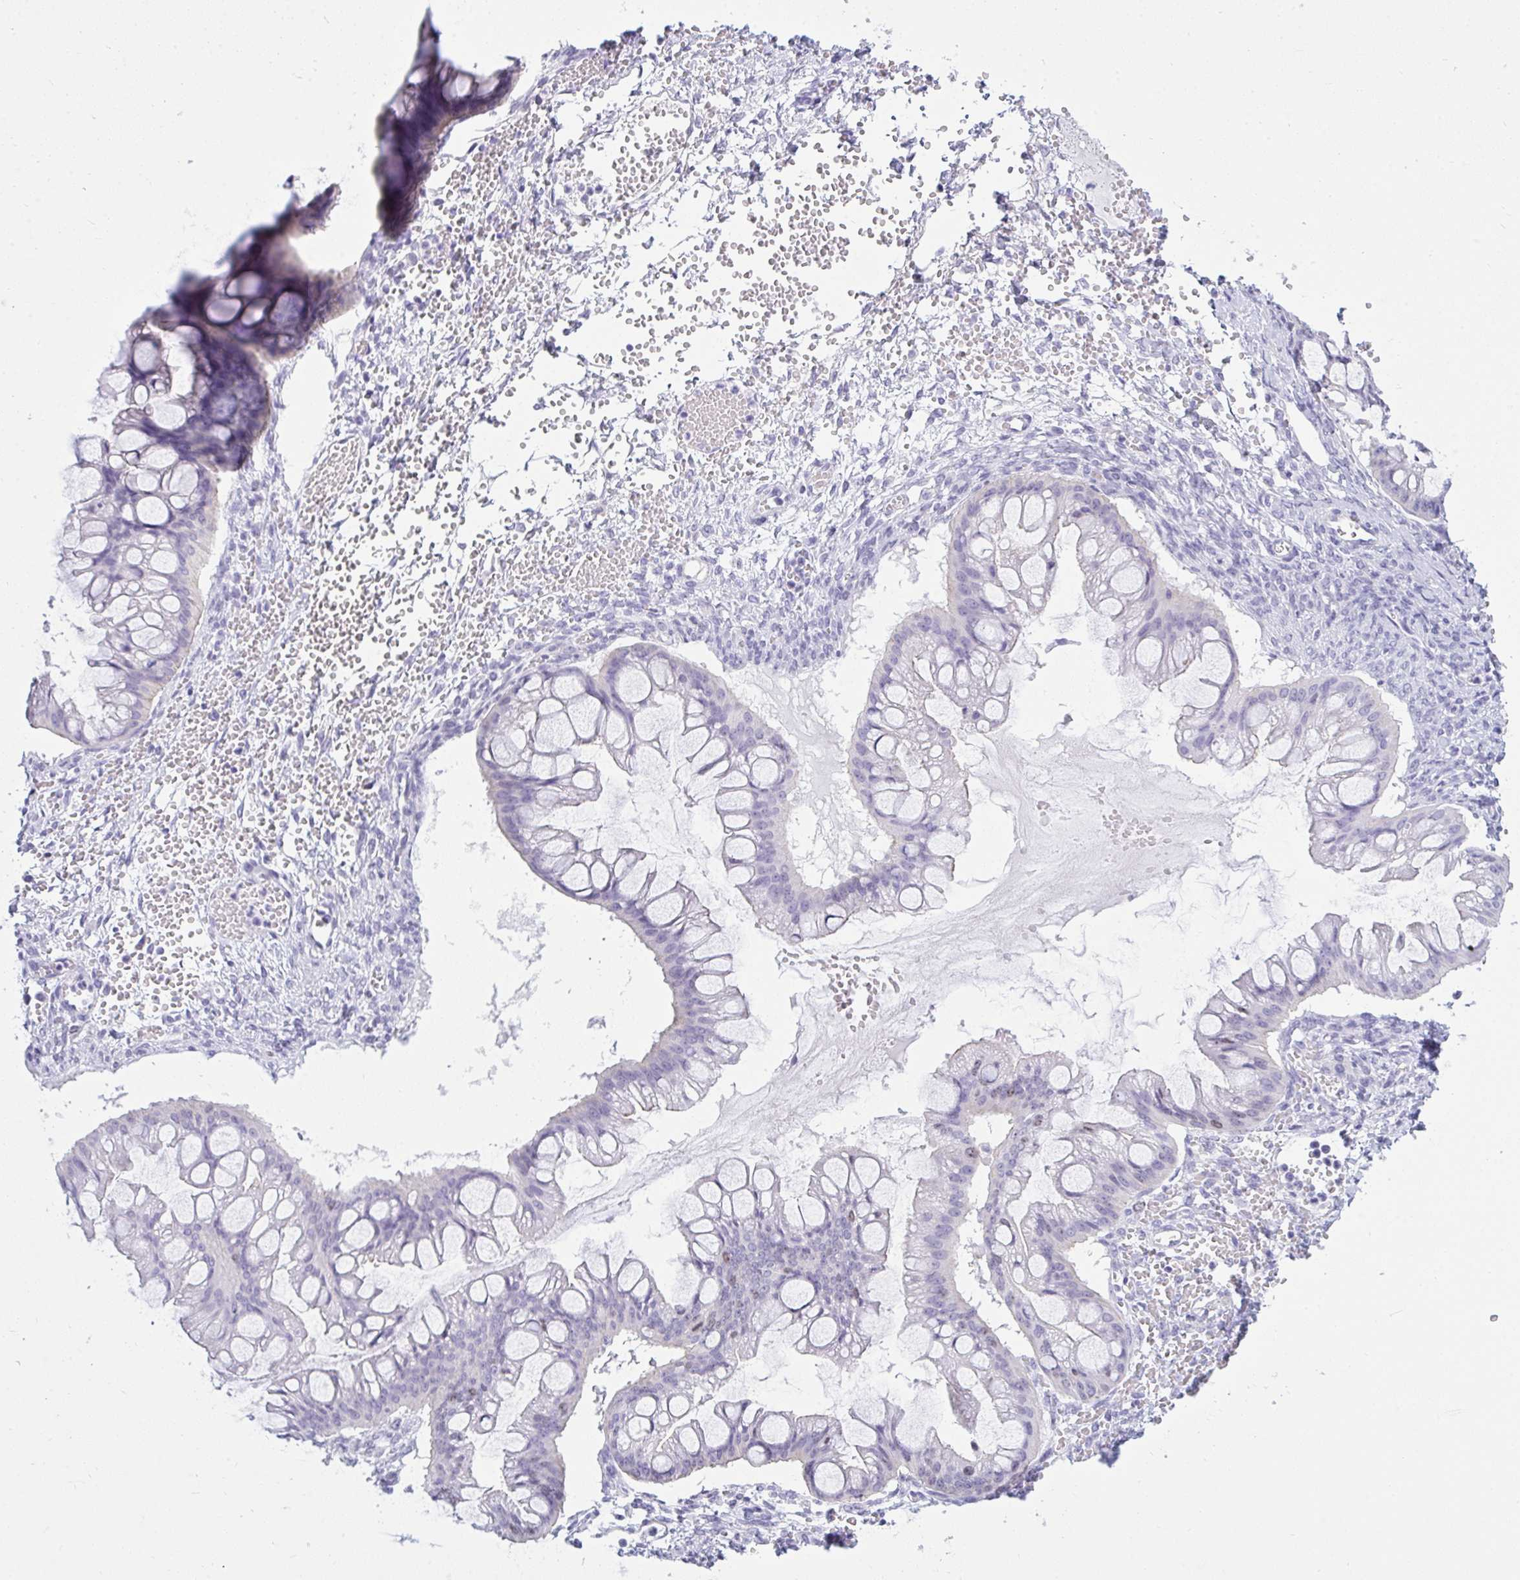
{"staining": {"intensity": "negative", "quantity": "none", "location": "none"}, "tissue": "ovarian cancer", "cell_type": "Tumor cells", "image_type": "cancer", "snomed": [{"axis": "morphology", "description": "Cystadenocarcinoma, mucinous, NOS"}, {"axis": "topography", "description": "Ovary"}], "caption": "Immunohistochemical staining of ovarian cancer demonstrates no significant expression in tumor cells.", "gene": "SUZ12", "patient": {"sex": "female", "age": 73}}